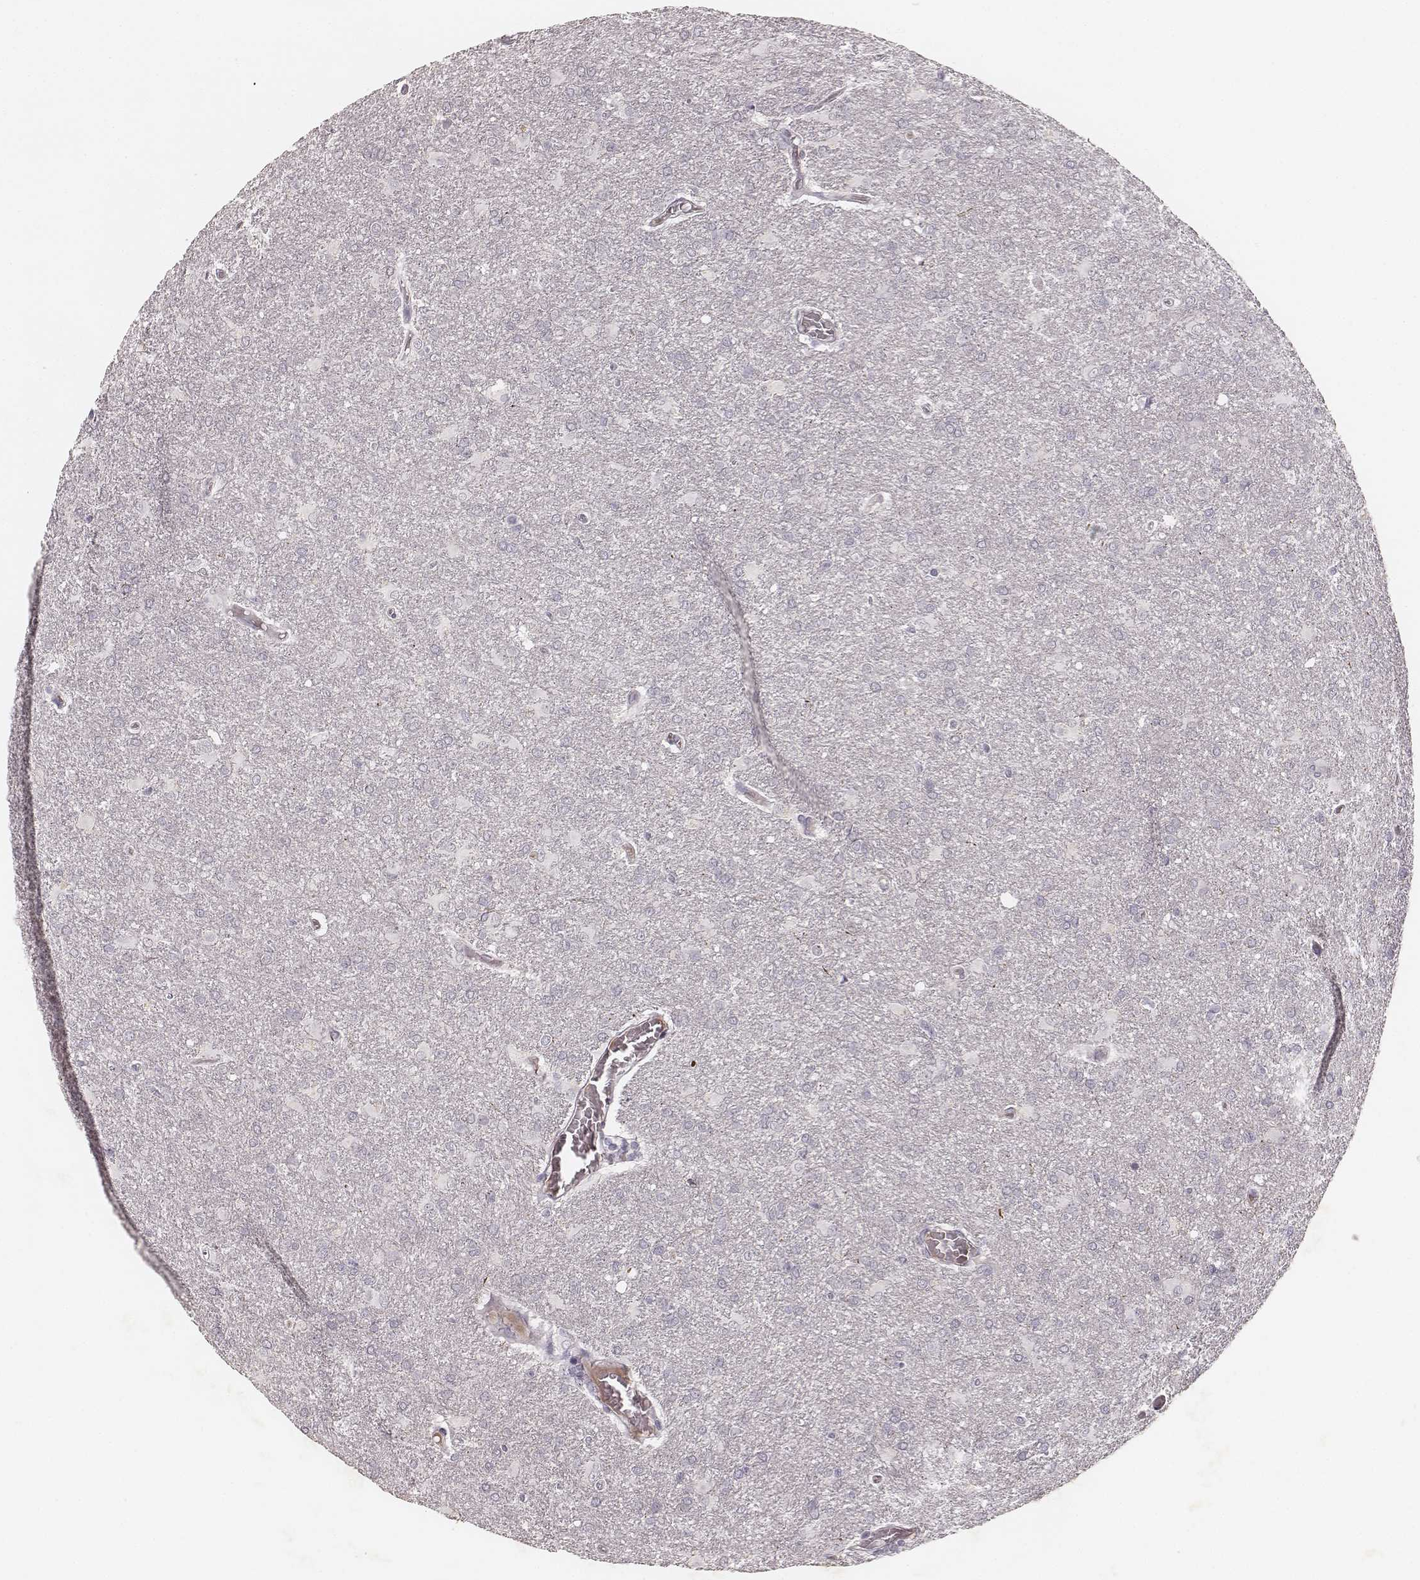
{"staining": {"intensity": "negative", "quantity": "none", "location": "none"}, "tissue": "glioma", "cell_type": "Tumor cells", "image_type": "cancer", "snomed": [{"axis": "morphology", "description": "Glioma, malignant, High grade"}, {"axis": "topography", "description": "Brain"}], "caption": "Malignant glioma (high-grade) was stained to show a protein in brown. There is no significant positivity in tumor cells. (DAB (3,3'-diaminobenzidine) IHC, high magnification).", "gene": "MADCAM1", "patient": {"sex": "male", "age": 68}}